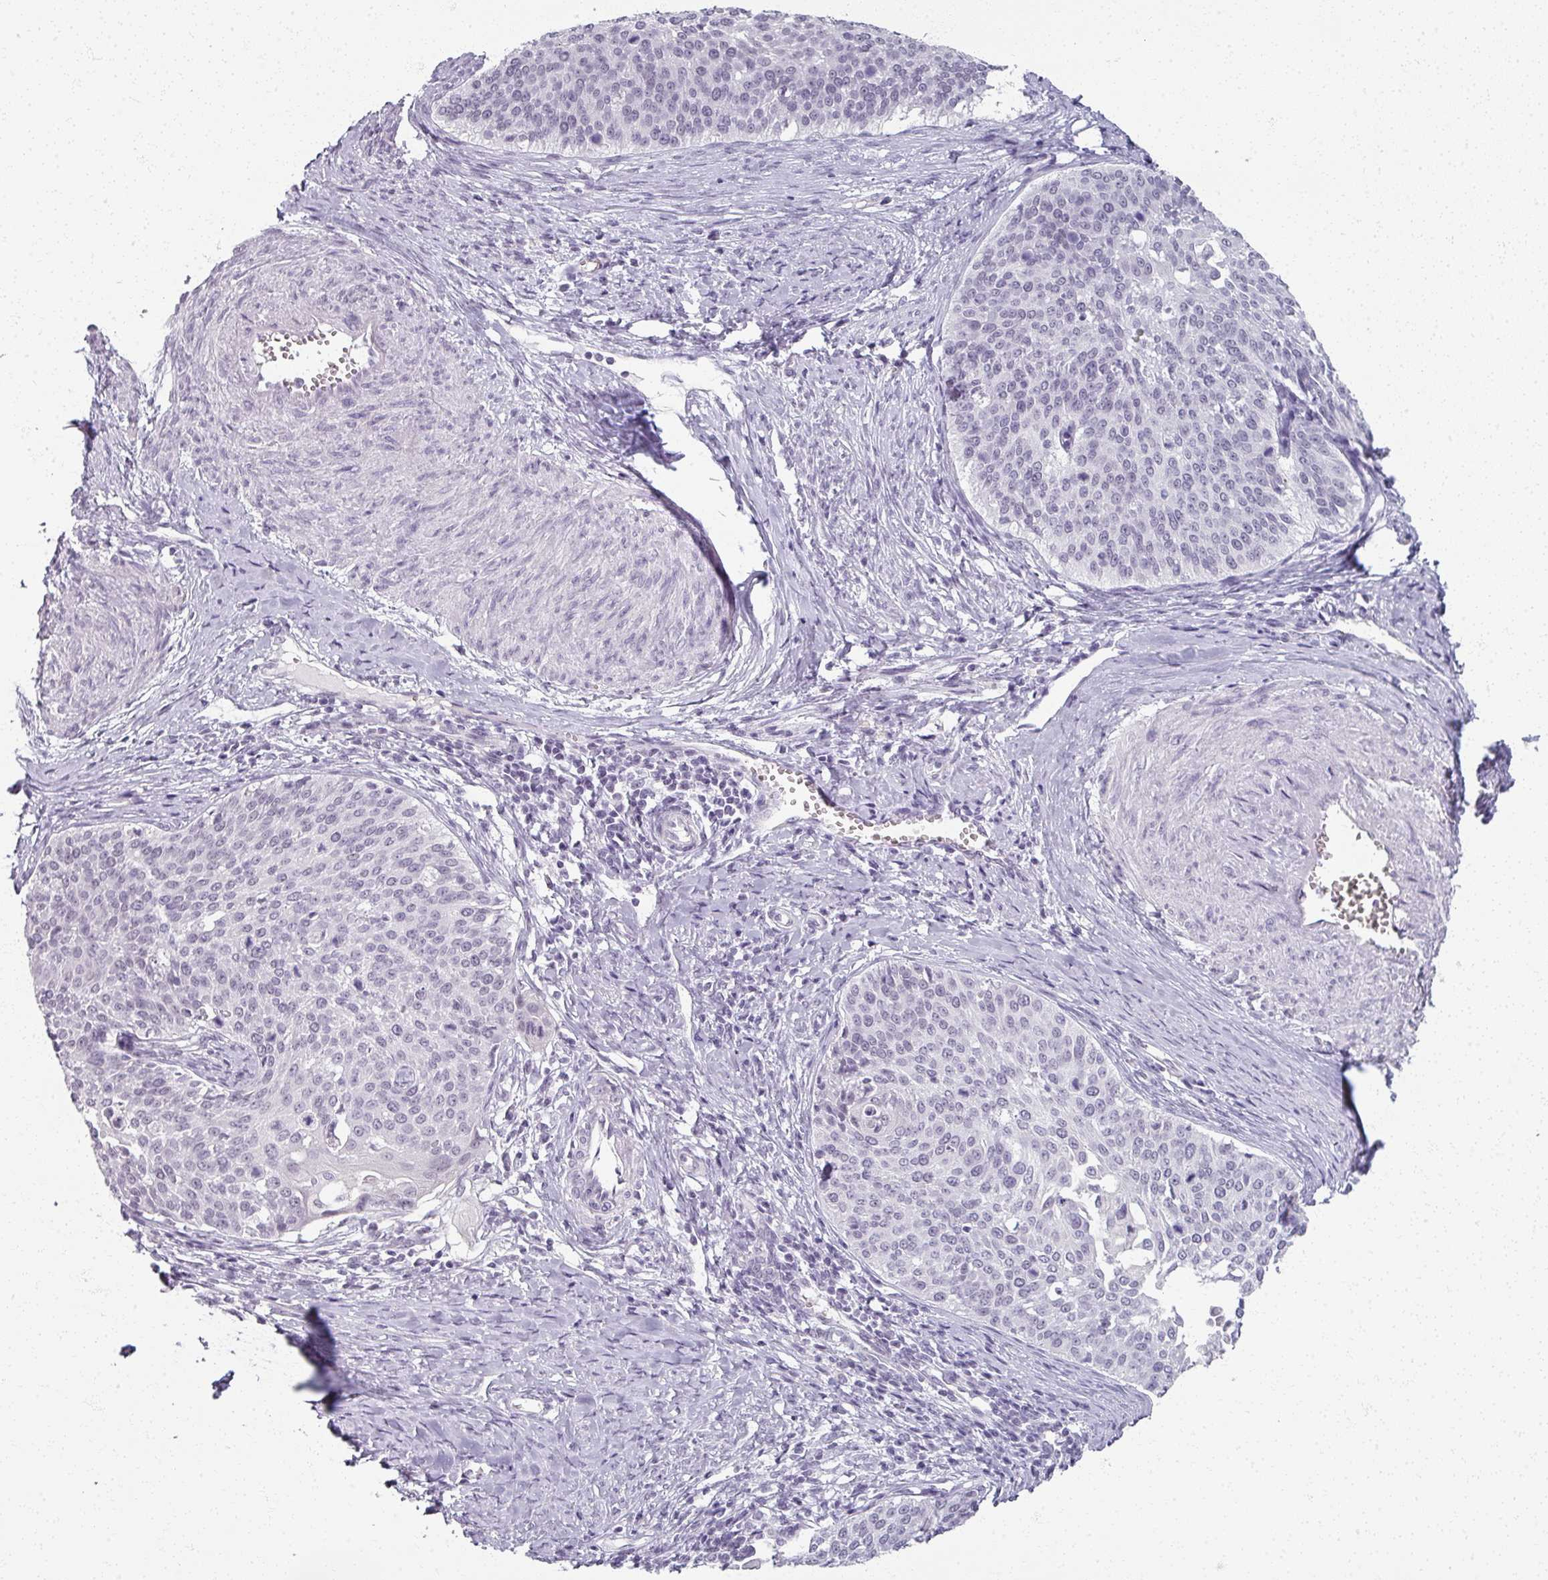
{"staining": {"intensity": "negative", "quantity": "none", "location": "none"}, "tissue": "cervical cancer", "cell_type": "Tumor cells", "image_type": "cancer", "snomed": [{"axis": "morphology", "description": "Squamous cell carcinoma, NOS"}, {"axis": "topography", "description": "Cervix"}], "caption": "Immunohistochemical staining of human cervical cancer exhibits no significant positivity in tumor cells. (Immunohistochemistry, brightfield microscopy, high magnification).", "gene": "RFPL2", "patient": {"sex": "female", "age": 44}}